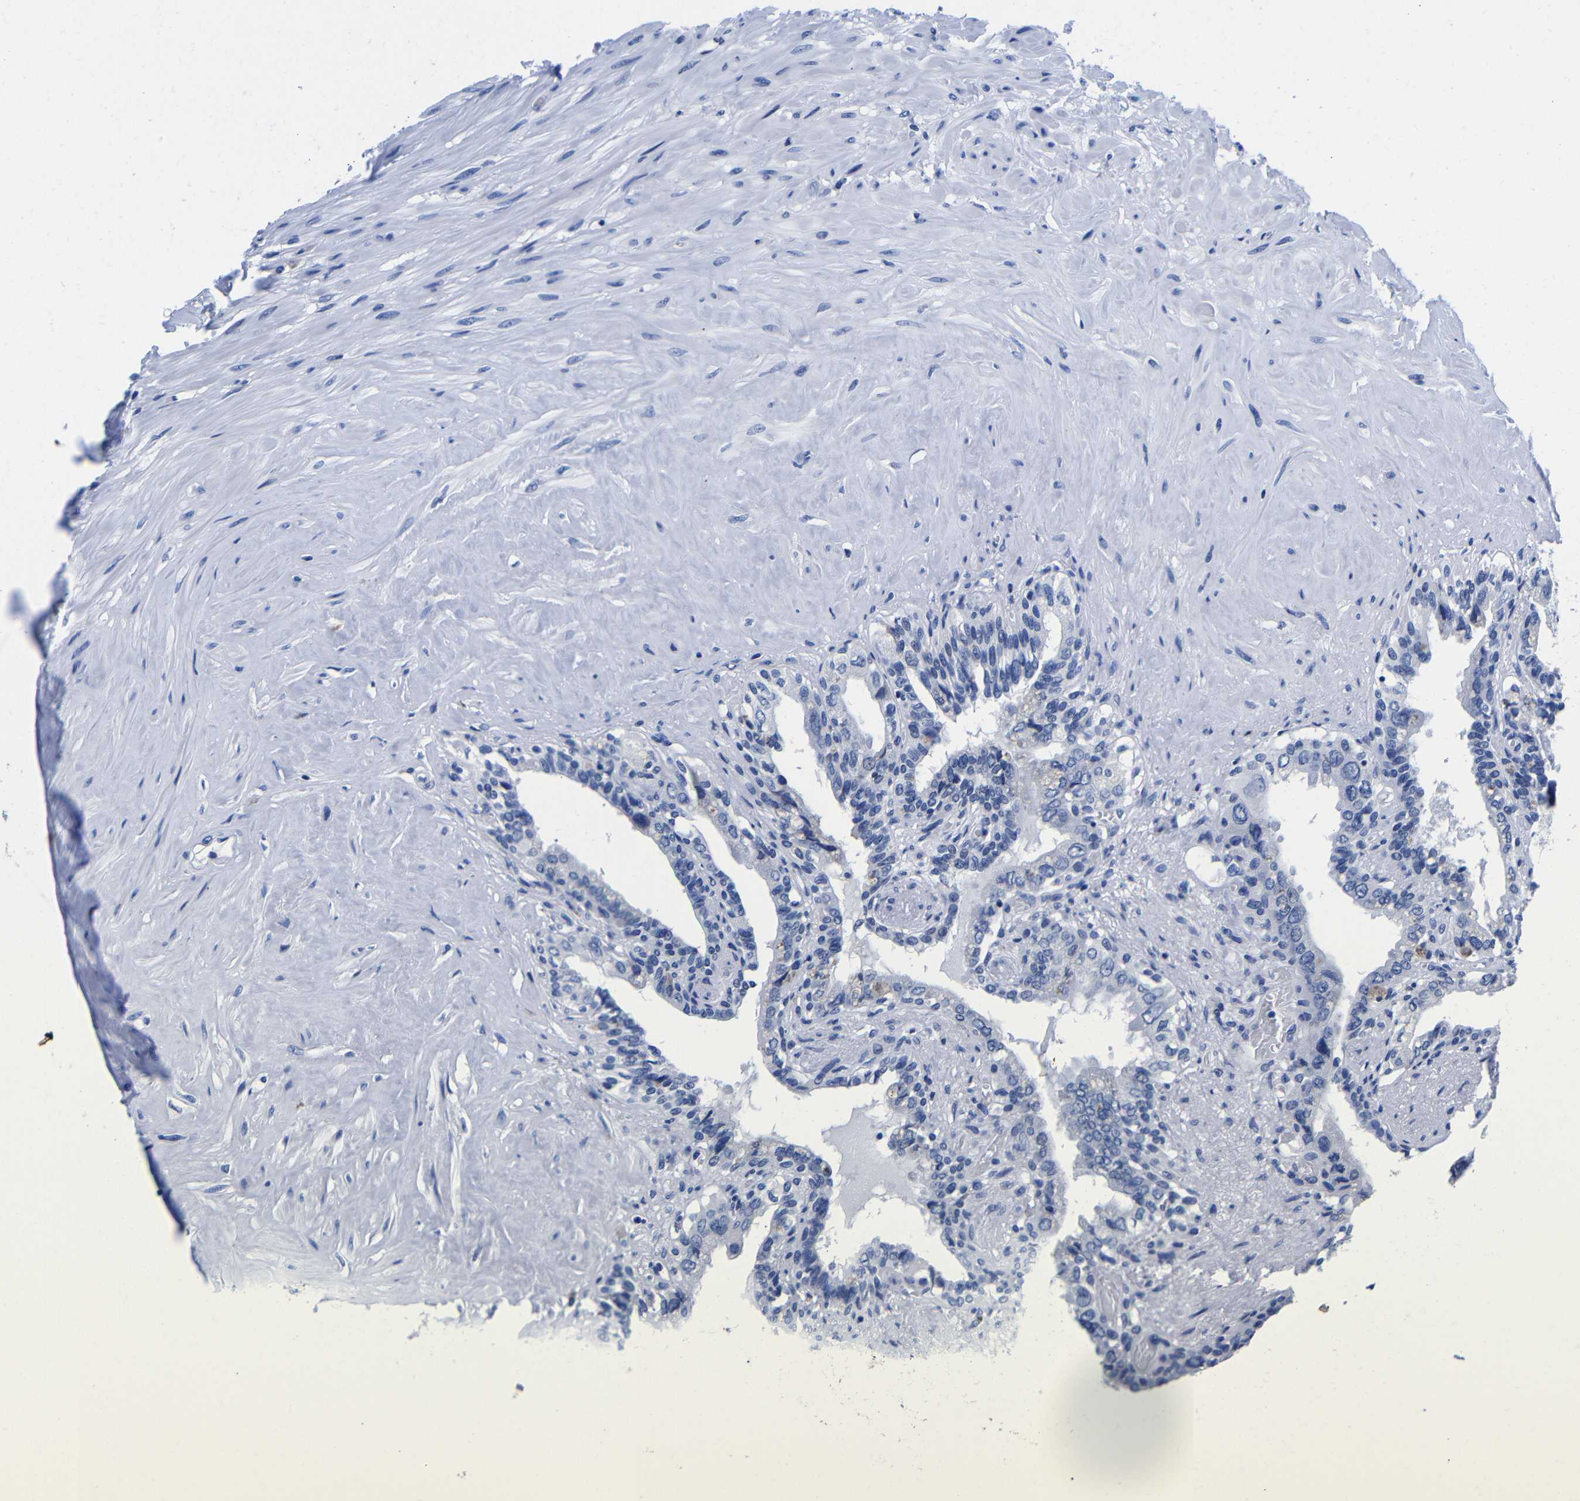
{"staining": {"intensity": "negative", "quantity": "none", "location": "none"}, "tissue": "seminal vesicle", "cell_type": "Glandular cells", "image_type": "normal", "snomed": [{"axis": "morphology", "description": "Normal tissue, NOS"}, {"axis": "topography", "description": "Seminal veicle"}], "caption": "Immunohistochemistry of normal seminal vesicle reveals no positivity in glandular cells.", "gene": "CLEC4G", "patient": {"sex": "male", "age": 63}}